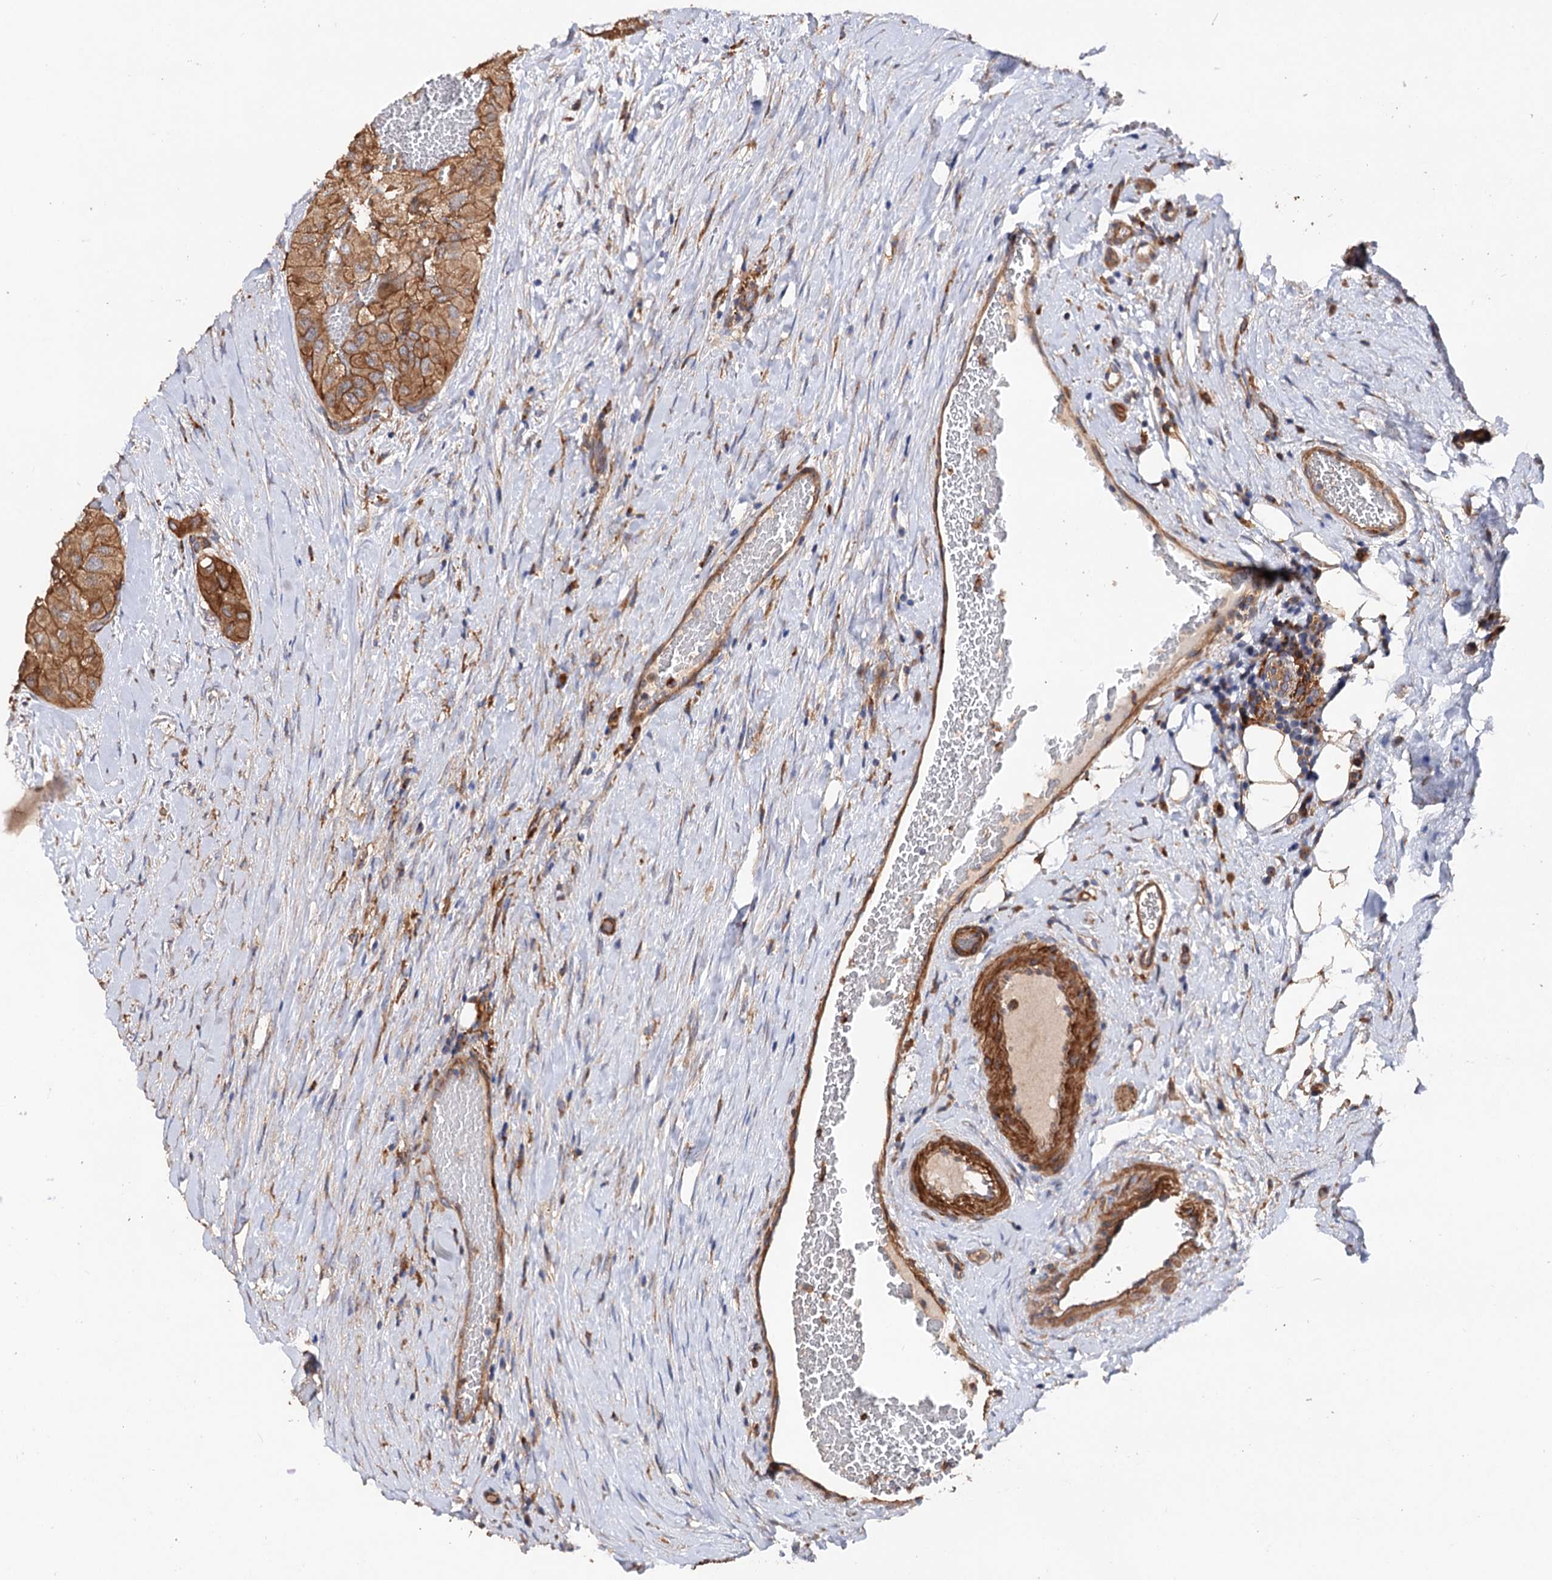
{"staining": {"intensity": "moderate", "quantity": ">75%", "location": "cytoplasmic/membranous"}, "tissue": "thyroid cancer", "cell_type": "Tumor cells", "image_type": "cancer", "snomed": [{"axis": "morphology", "description": "Papillary adenocarcinoma, NOS"}, {"axis": "topography", "description": "Thyroid gland"}], "caption": "Immunohistochemistry histopathology image of thyroid cancer stained for a protein (brown), which exhibits medium levels of moderate cytoplasmic/membranous positivity in approximately >75% of tumor cells.", "gene": "CSAD", "patient": {"sex": "female", "age": 59}}